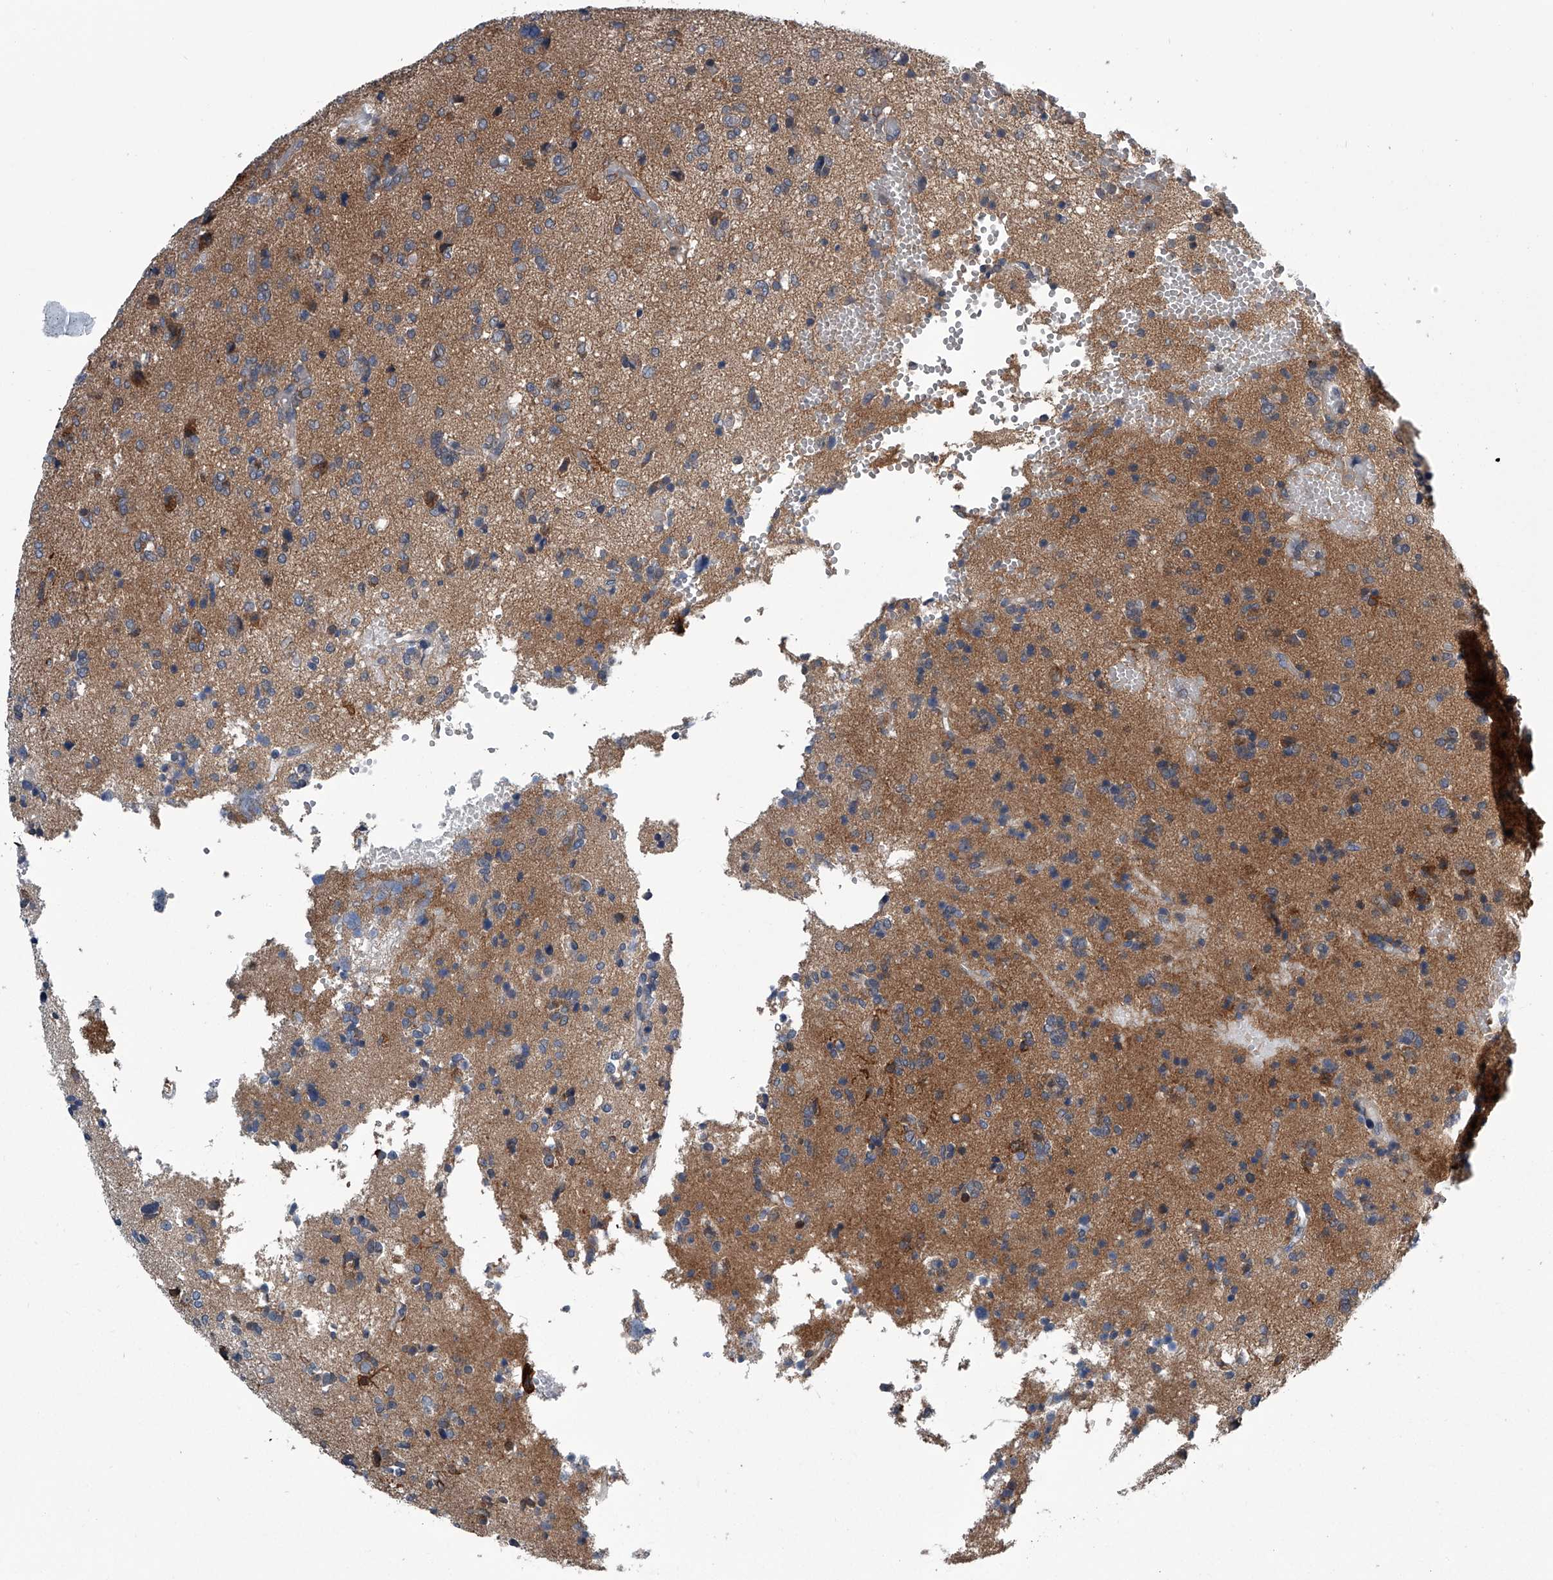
{"staining": {"intensity": "weak", "quantity": "25%-75%", "location": "cytoplasmic/membranous"}, "tissue": "glioma", "cell_type": "Tumor cells", "image_type": "cancer", "snomed": [{"axis": "morphology", "description": "Glioma, malignant, High grade"}, {"axis": "topography", "description": "Brain"}], "caption": "Protein analysis of glioma tissue demonstrates weak cytoplasmic/membranous expression in about 25%-75% of tumor cells.", "gene": "PPP2R5D", "patient": {"sex": "female", "age": 59}}